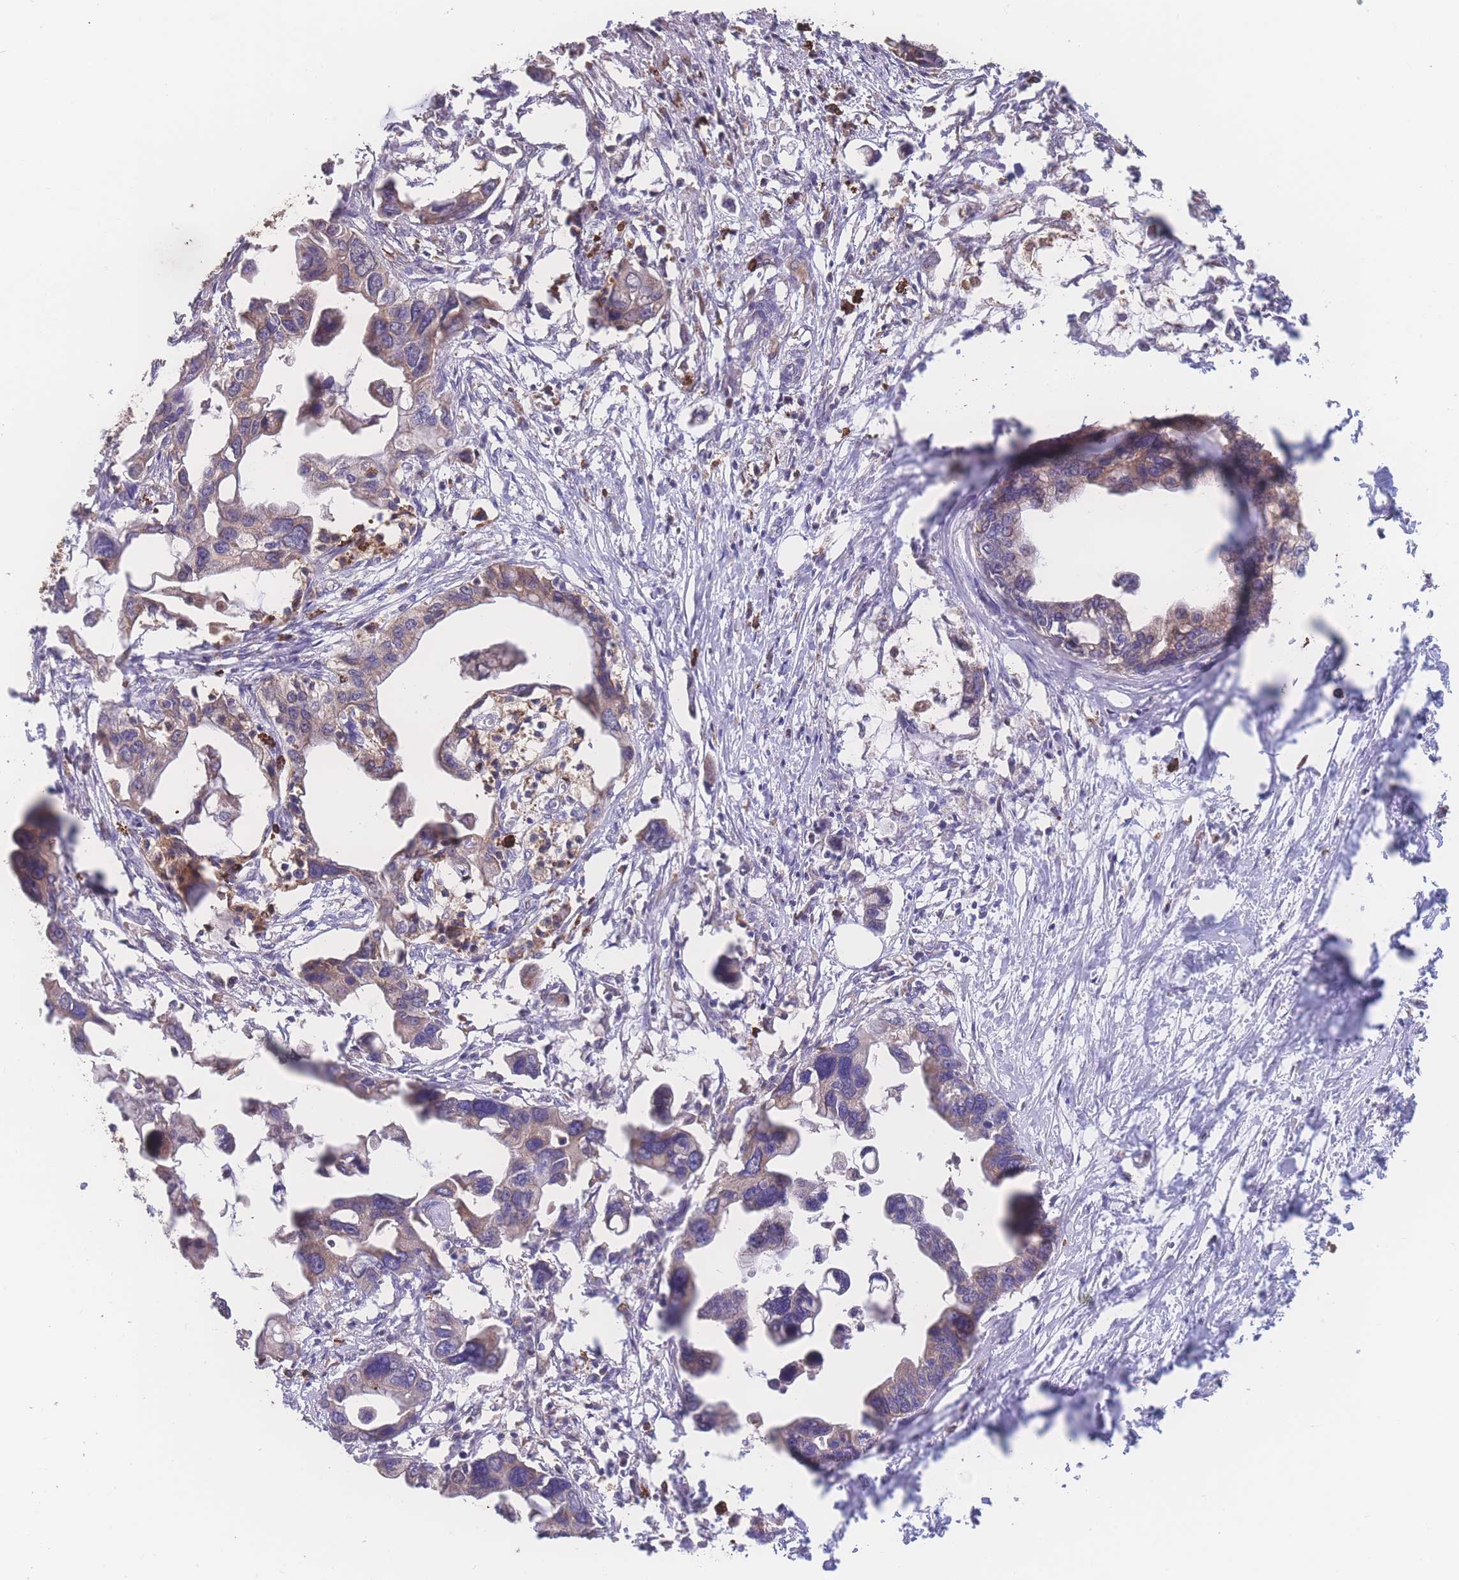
{"staining": {"intensity": "weak", "quantity": ">75%", "location": "cytoplasmic/membranous"}, "tissue": "pancreatic cancer", "cell_type": "Tumor cells", "image_type": "cancer", "snomed": [{"axis": "morphology", "description": "Adenocarcinoma, NOS"}, {"axis": "topography", "description": "Pancreas"}], "caption": "Pancreatic cancer (adenocarcinoma) tissue reveals weak cytoplasmic/membranous positivity in approximately >75% of tumor cells, visualized by immunohistochemistry.", "gene": "SGSM3", "patient": {"sex": "female", "age": 83}}